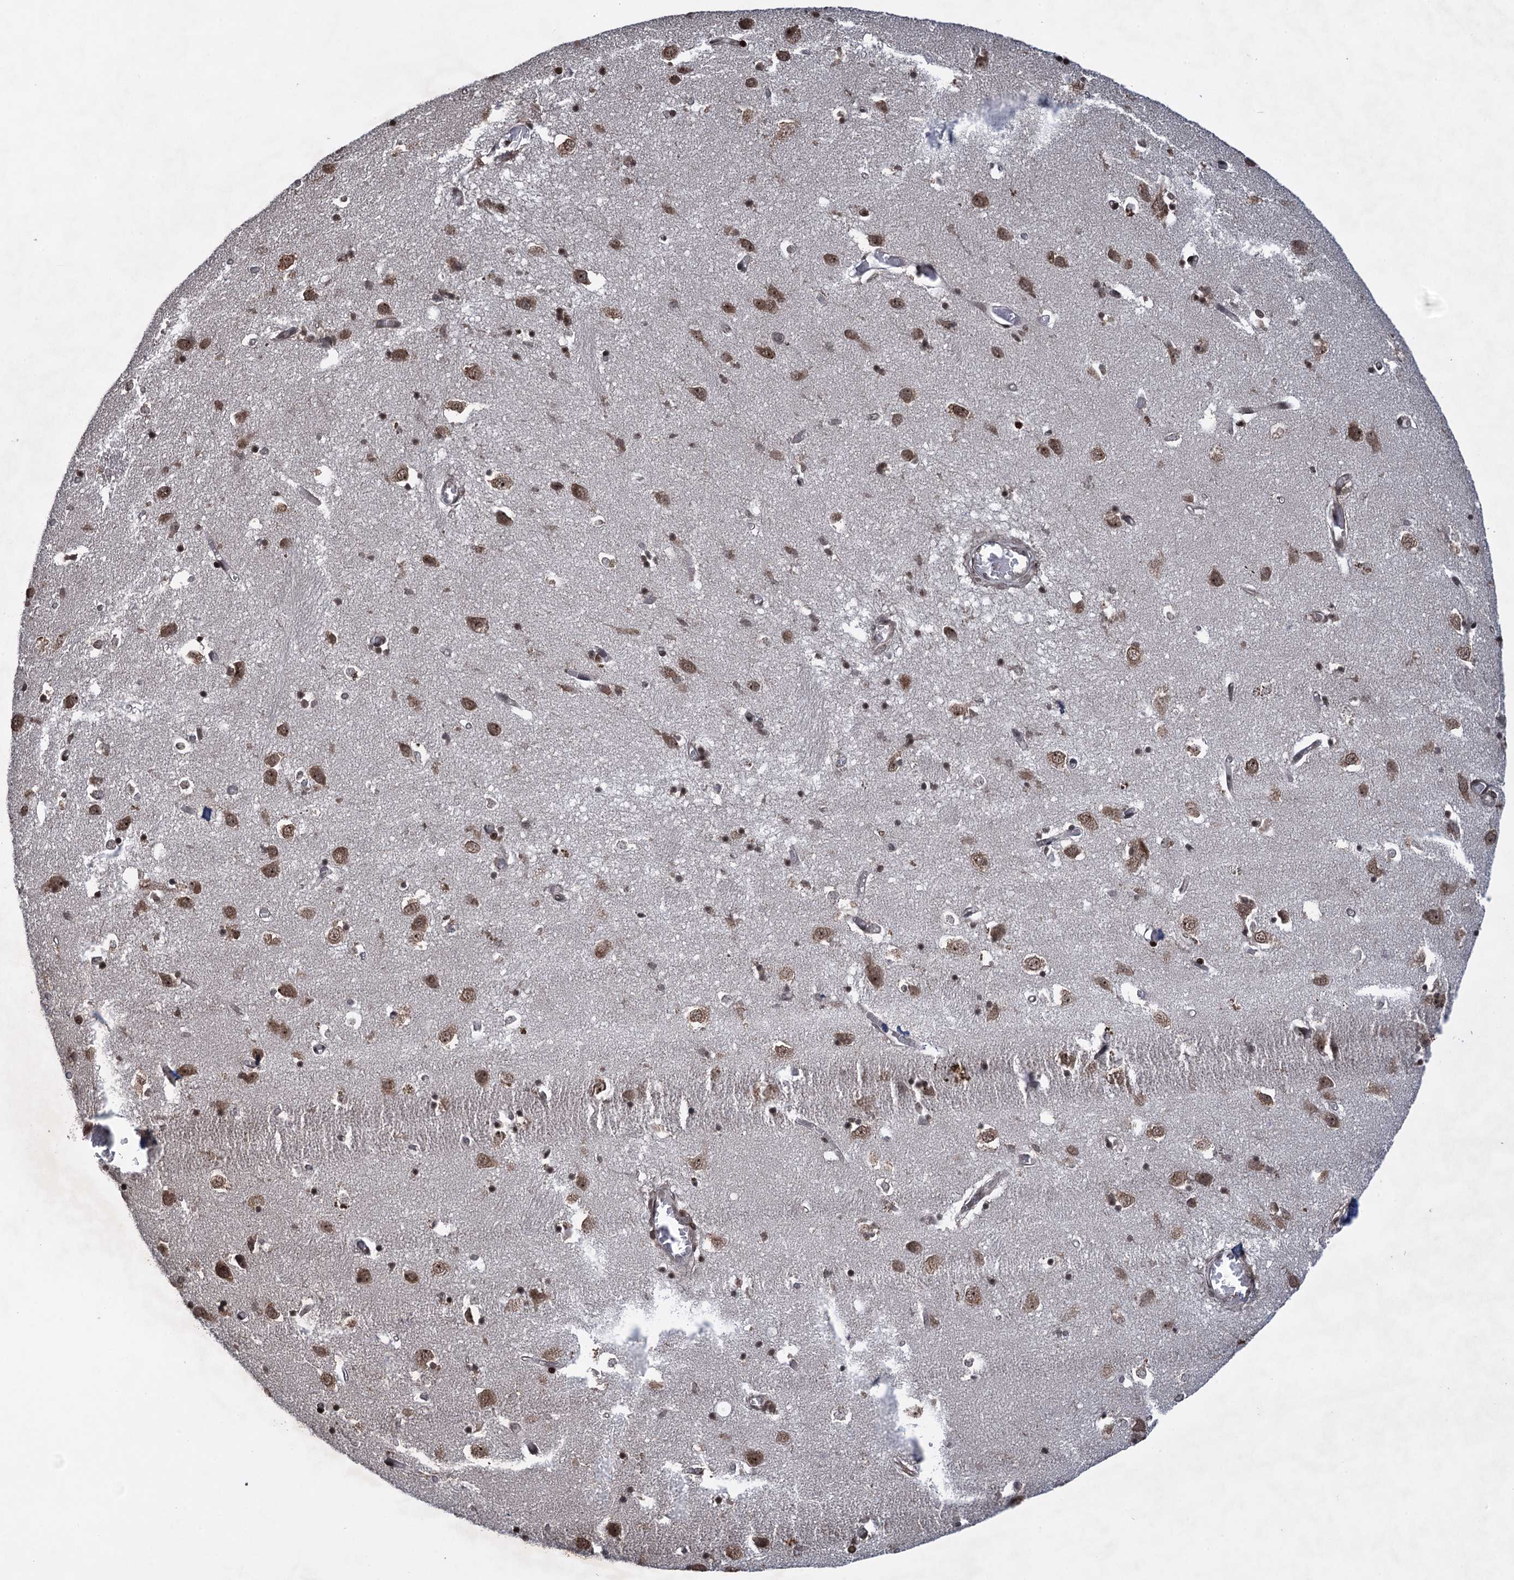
{"staining": {"intensity": "strong", "quantity": "25%-75%", "location": "nuclear"}, "tissue": "caudate", "cell_type": "Glial cells", "image_type": "normal", "snomed": [{"axis": "morphology", "description": "Normal tissue, NOS"}, {"axis": "topography", "description": "Lateral ventricle wall"}], "caption": "Protein expression analysis of normal caudate shows strong nuclear staining in approximately 25%-75% of glial cells. (DAB IHC with brightfield microscopy, high magnification).", "gene": "ZNF169", "patient": {"sex": "male", "age": 70}}